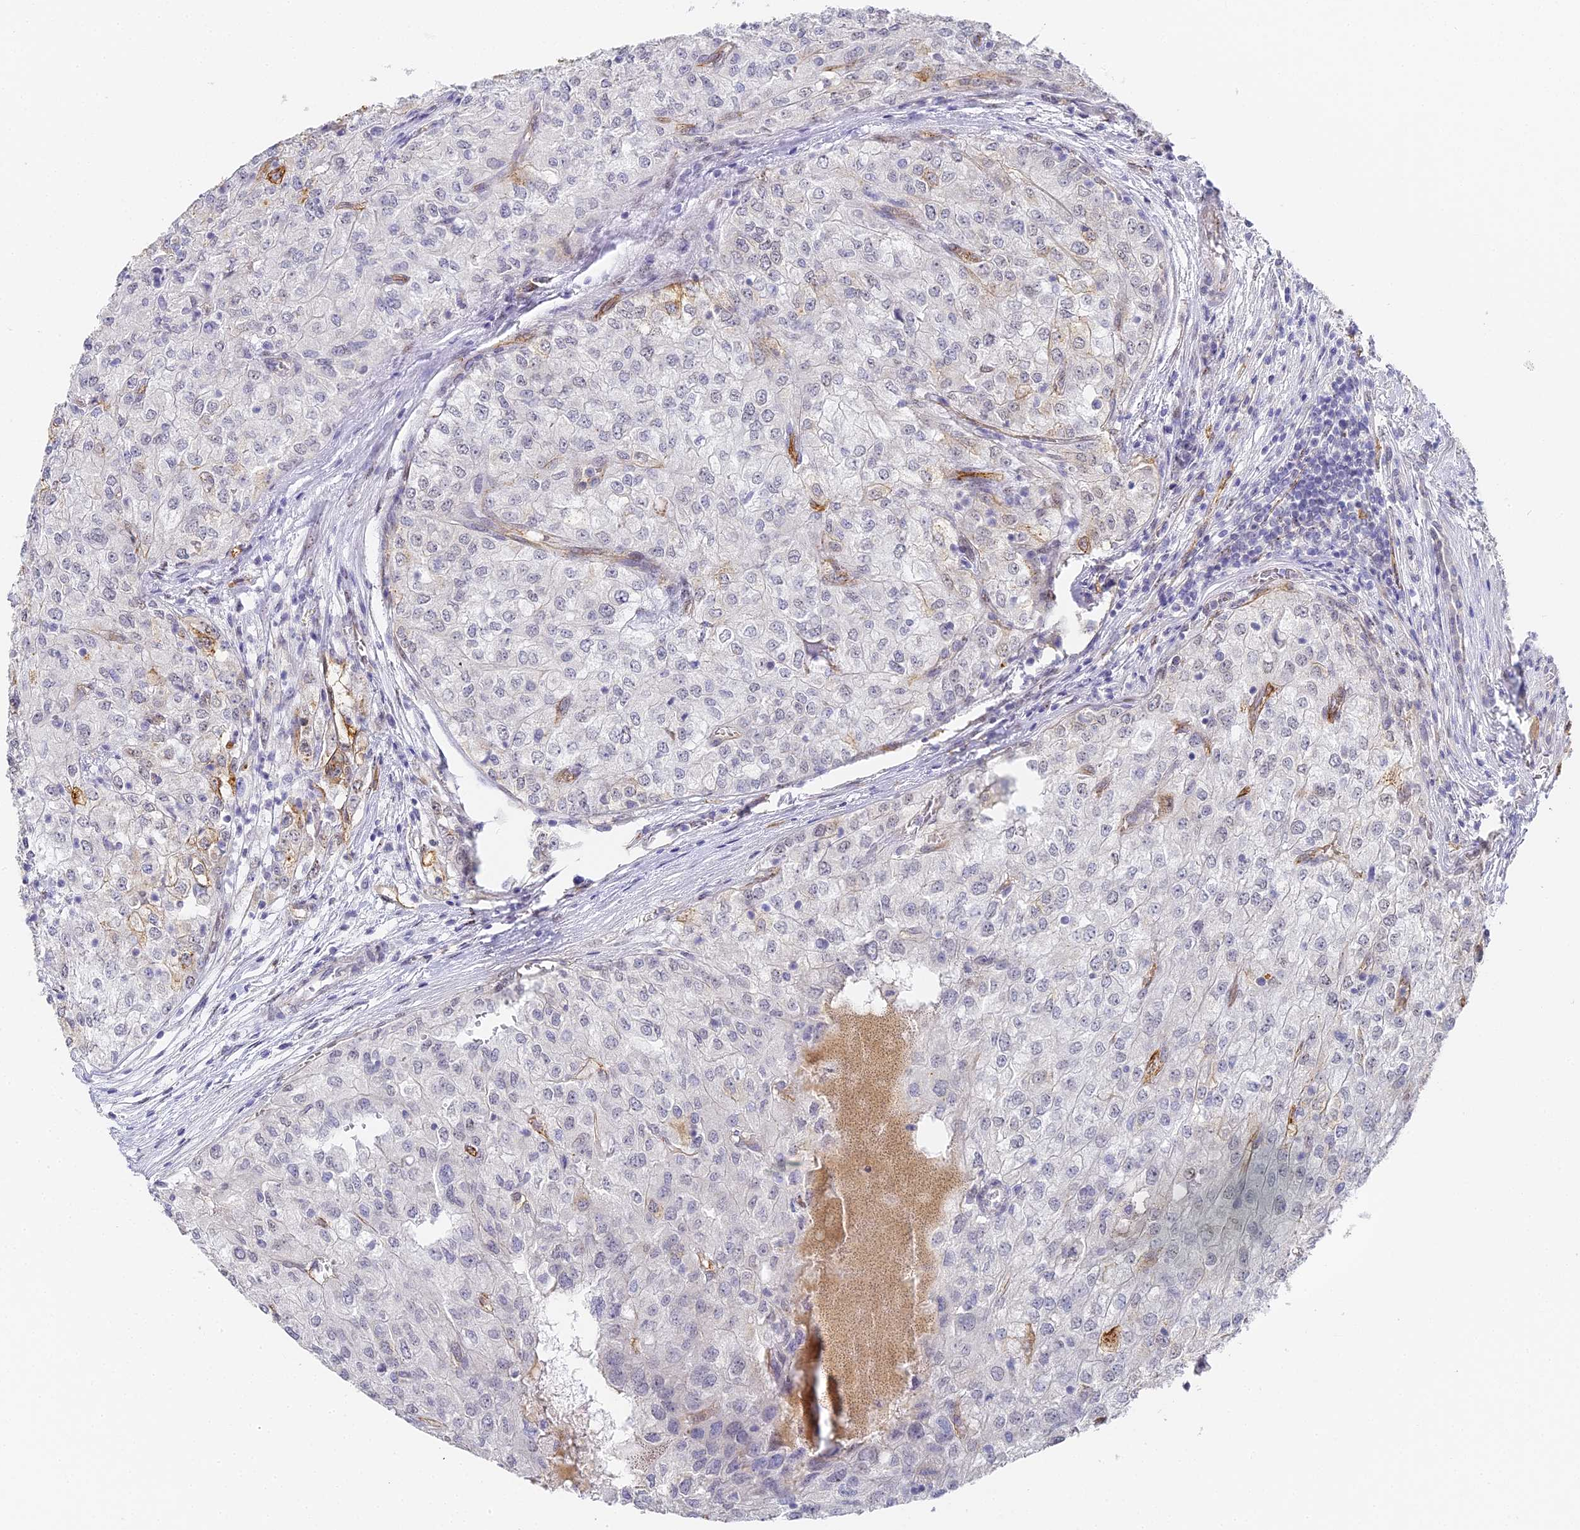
{"staining": {"intensity": "negative", "quantity": "none", "location": "none"}, "tissue": "renal cancer", "cell_type": "Tumor cells", "image_type": "cancer", "snomed": [{"axis": "morphology", "description": "Adenocarcinoma, NOS"}, {"axis": "topography", "description": "Kidney"}], "caption": "Photomicrograph shows no protein positivity in tumor cells of renal cancer (adenocarcinoma) tissue.", "gene": "GJA1", "patient": {"sex": "female", "age": 54}}